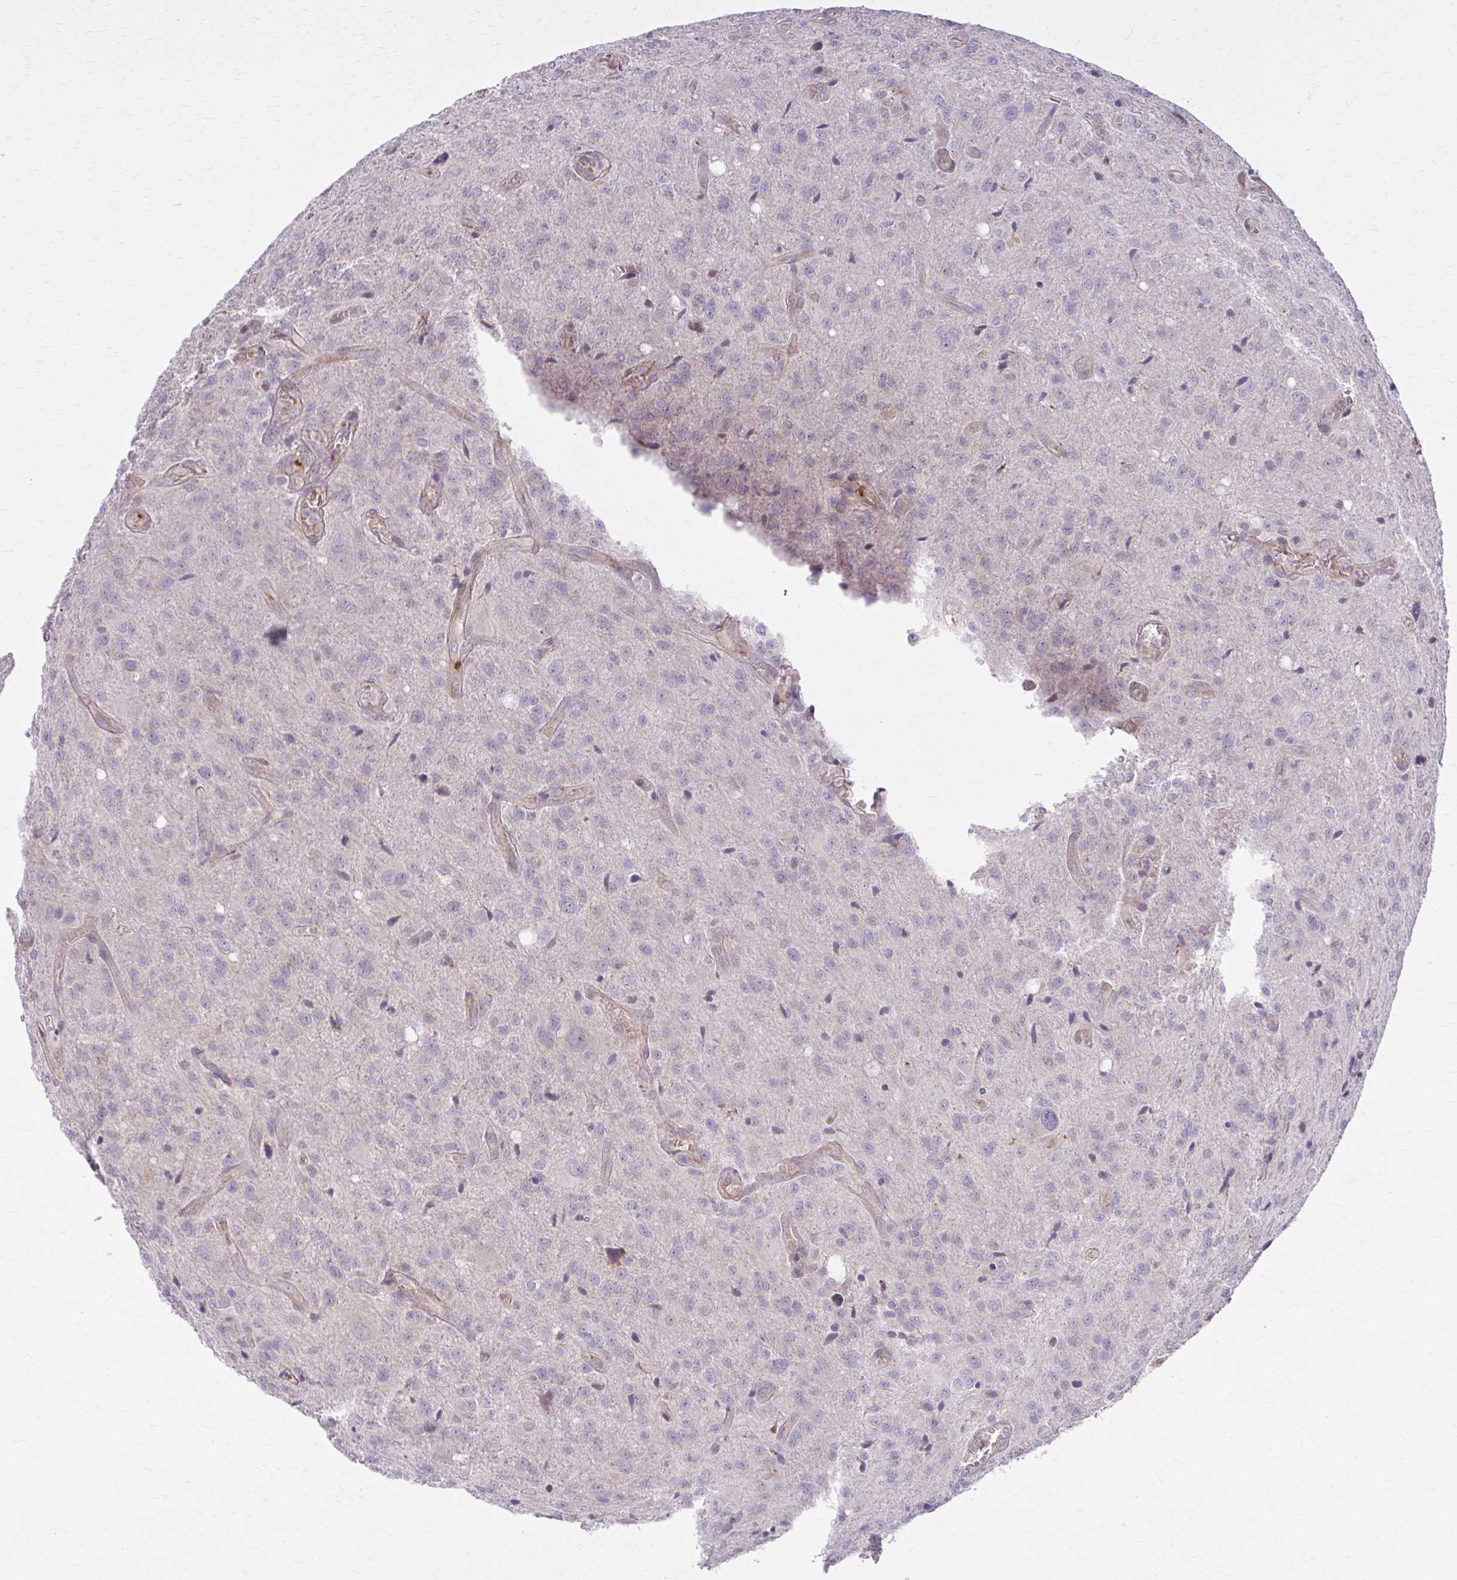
{"staining": {"intensity": "negative", "quantity": "none", "location": "none"}, "tissue": "glioma", "cell_type": "Tumor cells", "image_type": "cancer", "snomed": [{"axis": "morphology", "description": "Glioma, malignant, Low grade"}, {"axis": "topography", "description": "Brain"}], "caption": "An immunohistochemistry histopathology image of glioma is shown. There is no staining in tumor cells of glioma. (Immunohistochemistry (ihc), brightfield microscopy, high magnification).", "gene": "SNF8", "patient": {"sex": "male", "age": 66}}